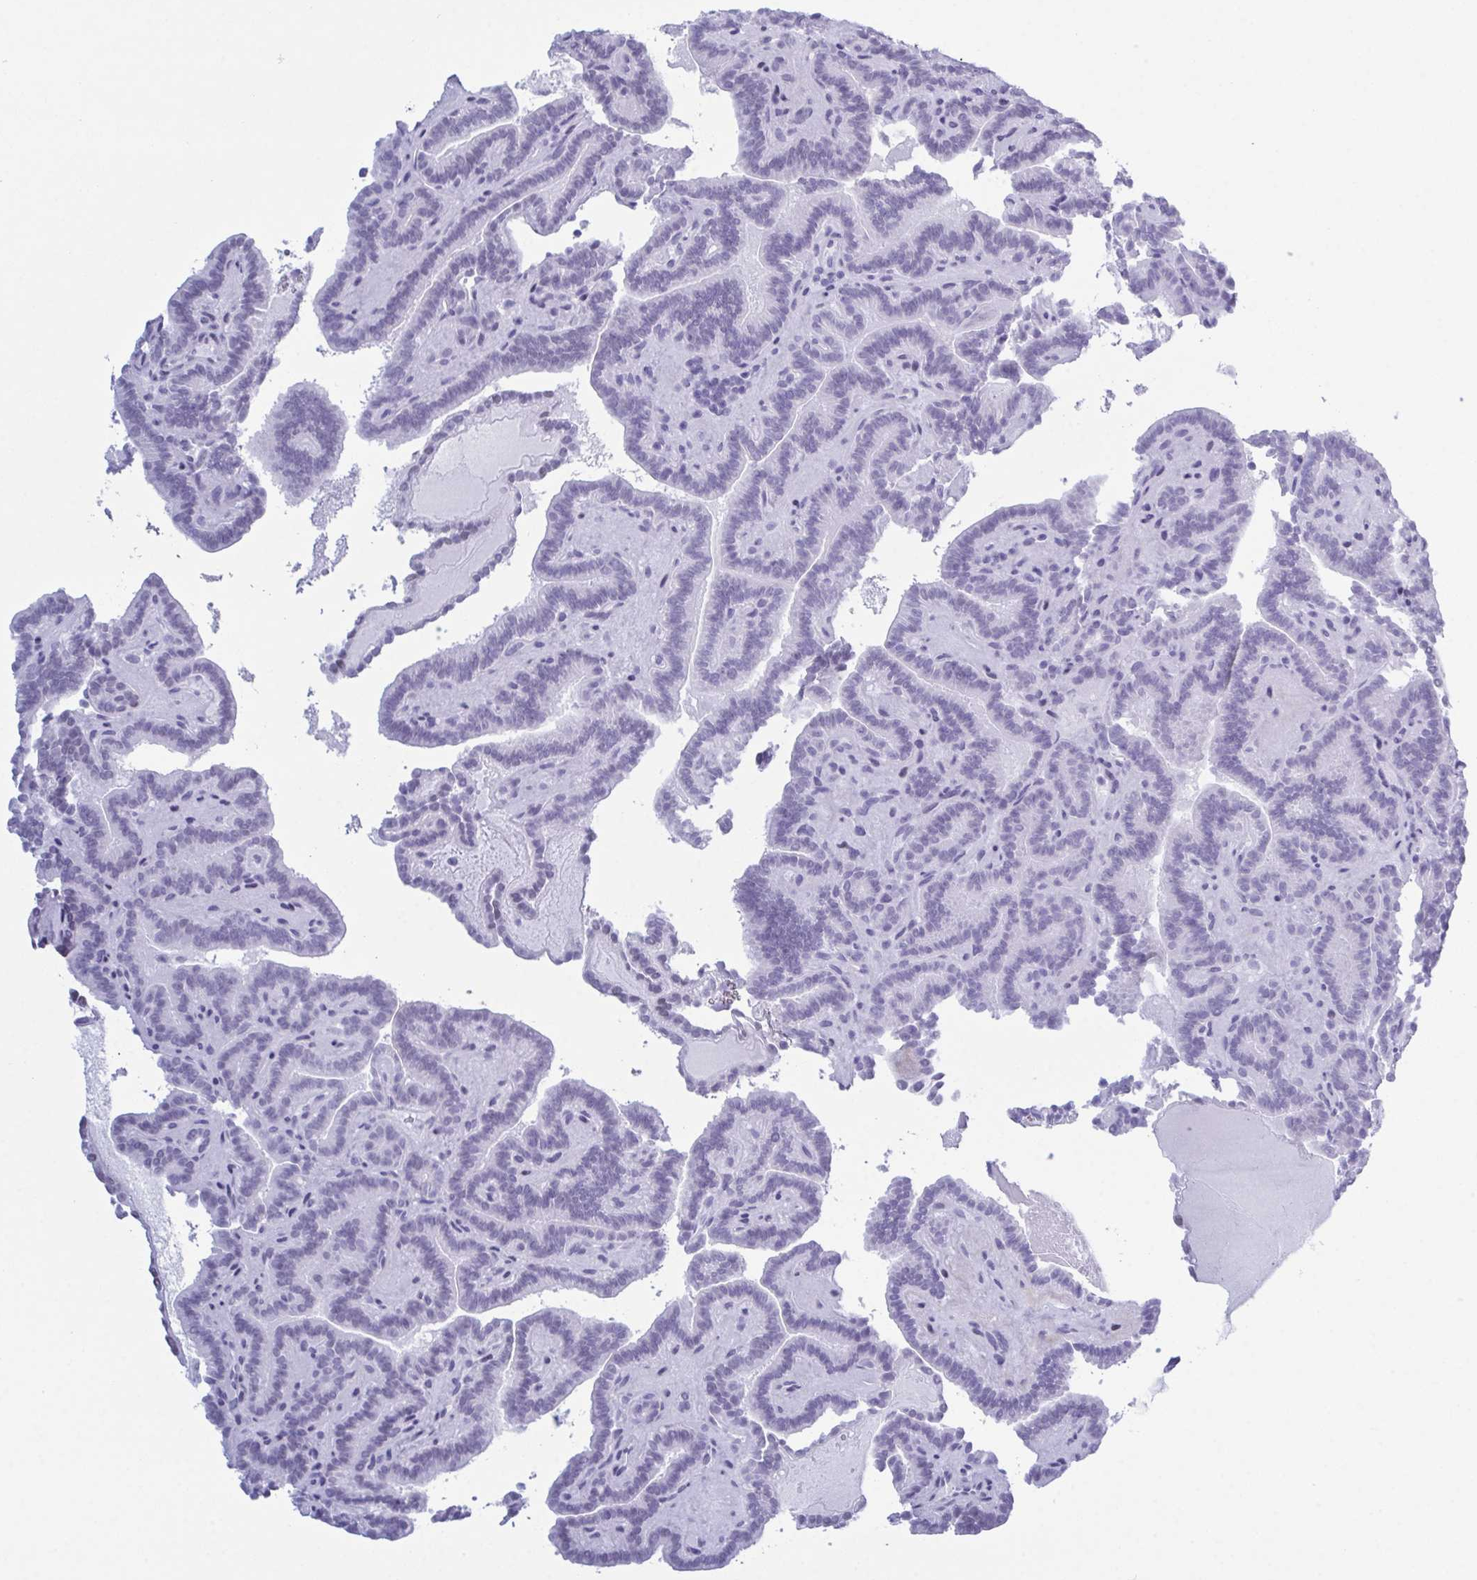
{"staining": {"intensity": "negative", "quantity": "none", "location": "none"}, "tissue": "thyroid cancer", "cell_type": "Tumor cells", "image_type": "cancer", "snomed": [{"axis": "morphology", "description": "Papillary adenocarcinoma, NOS"}, {"axis": "topography", "description": "Thyroid gland"}], "caption": "A histopathology image of human thyroid papillary adenocarcinoma is negative for staining in tumor cells.", "gene": "SUGP2", "patient": {"sex": "female", "age": 21}}